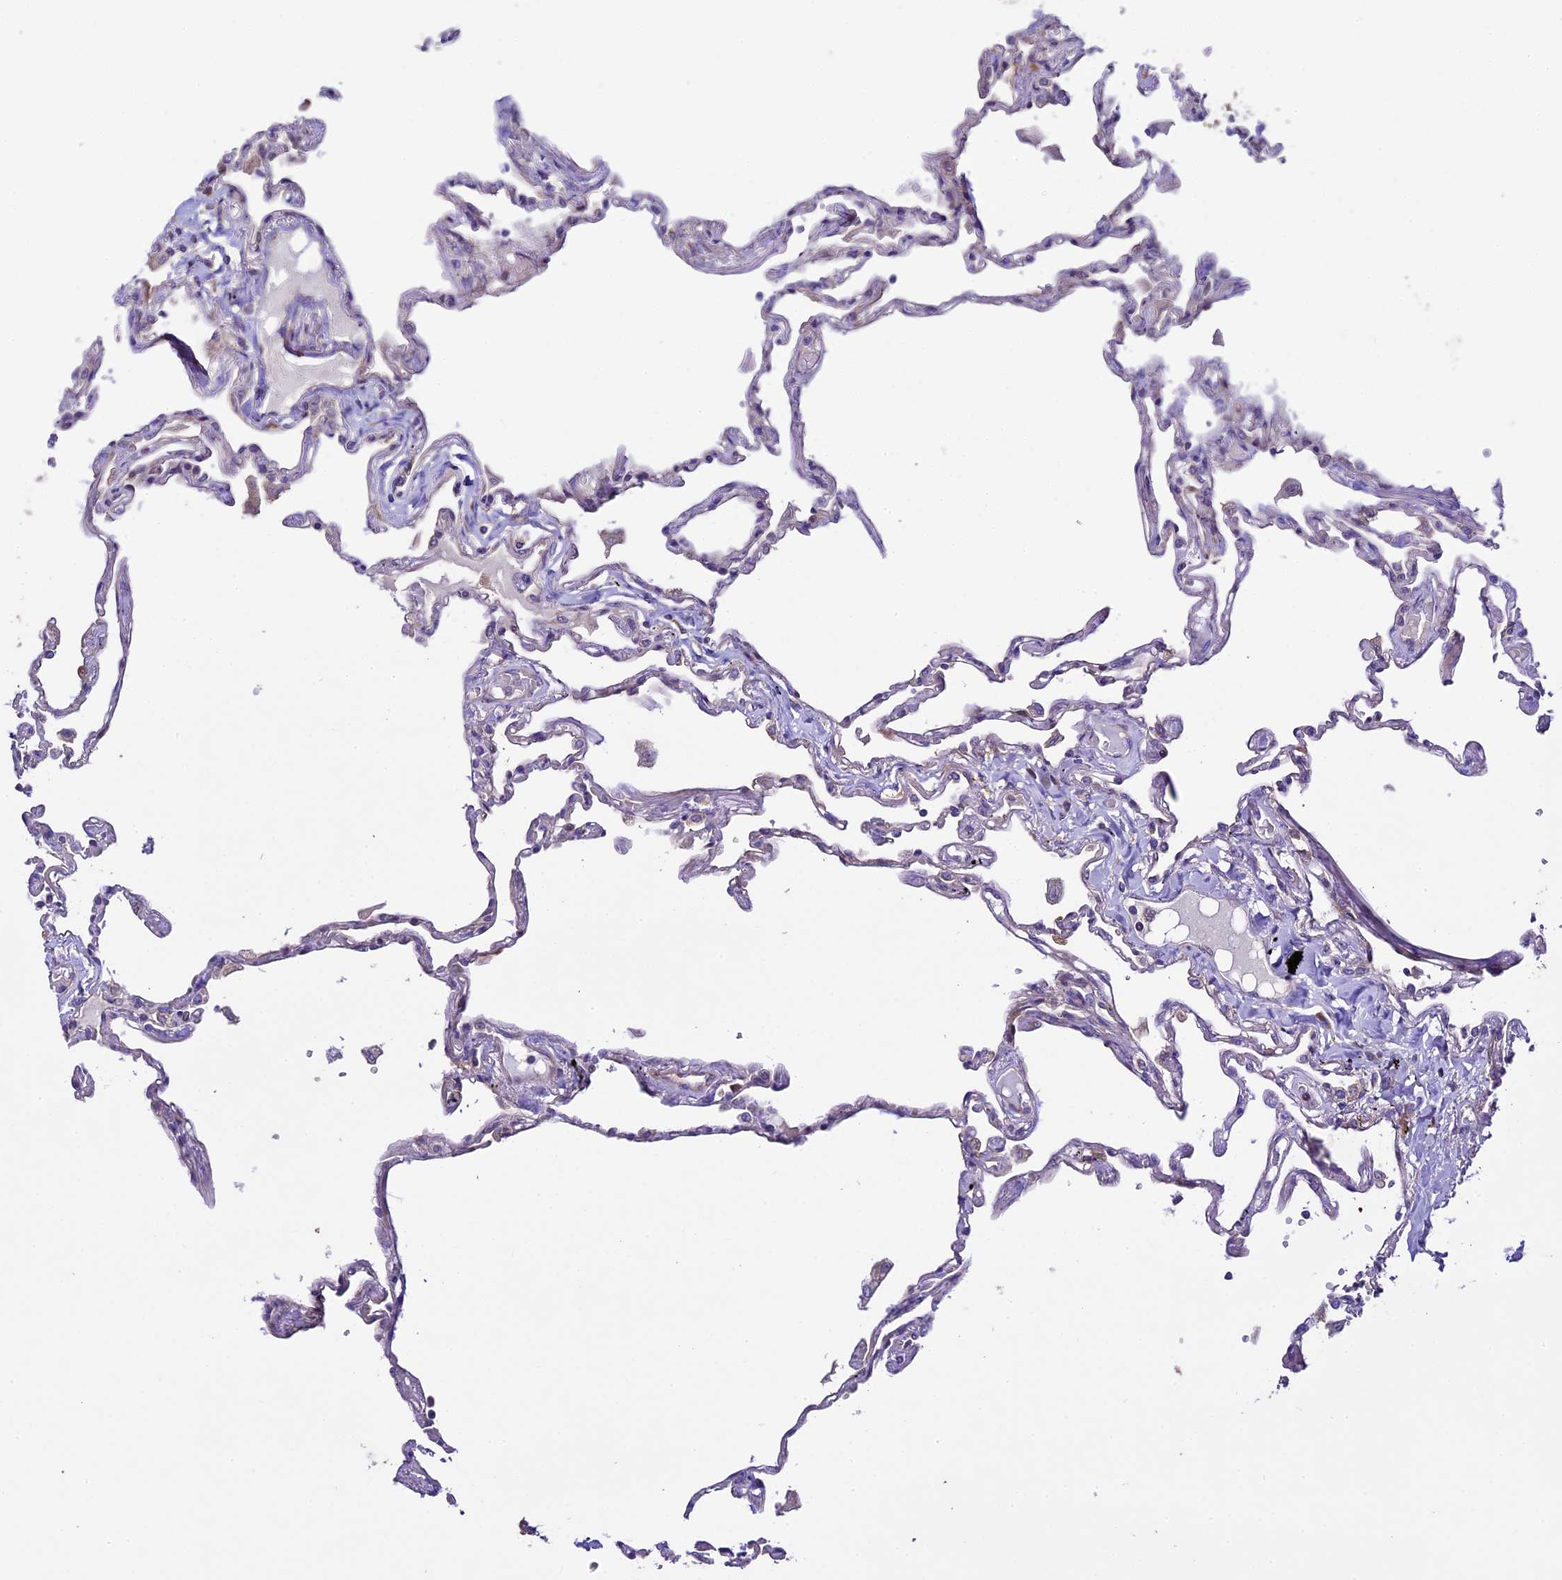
{"staining": {"intensity": "moderate", "quantity": "<25%", "location": "cytoplasmic/membranous"}, "tissue": "lung", "cell_type": "Alveolar cells", "image_type": "normal", "snomed": [{"axis": "morphology", "description": "Normal tissue, NOS"}, {"axis": "topography", "description": "Lung"}], "caption": "Immunohistochemical staining of benign human lung displays <25% levels of moderate cytoplasmic/membranous protein positivity in about <25% of alveolar cells. Immunohistochemistry stains the protein in brown and the nuclei are stained blue.", "gene": "SPIRE1", "patient": {"sex": "female", "age": 67}}